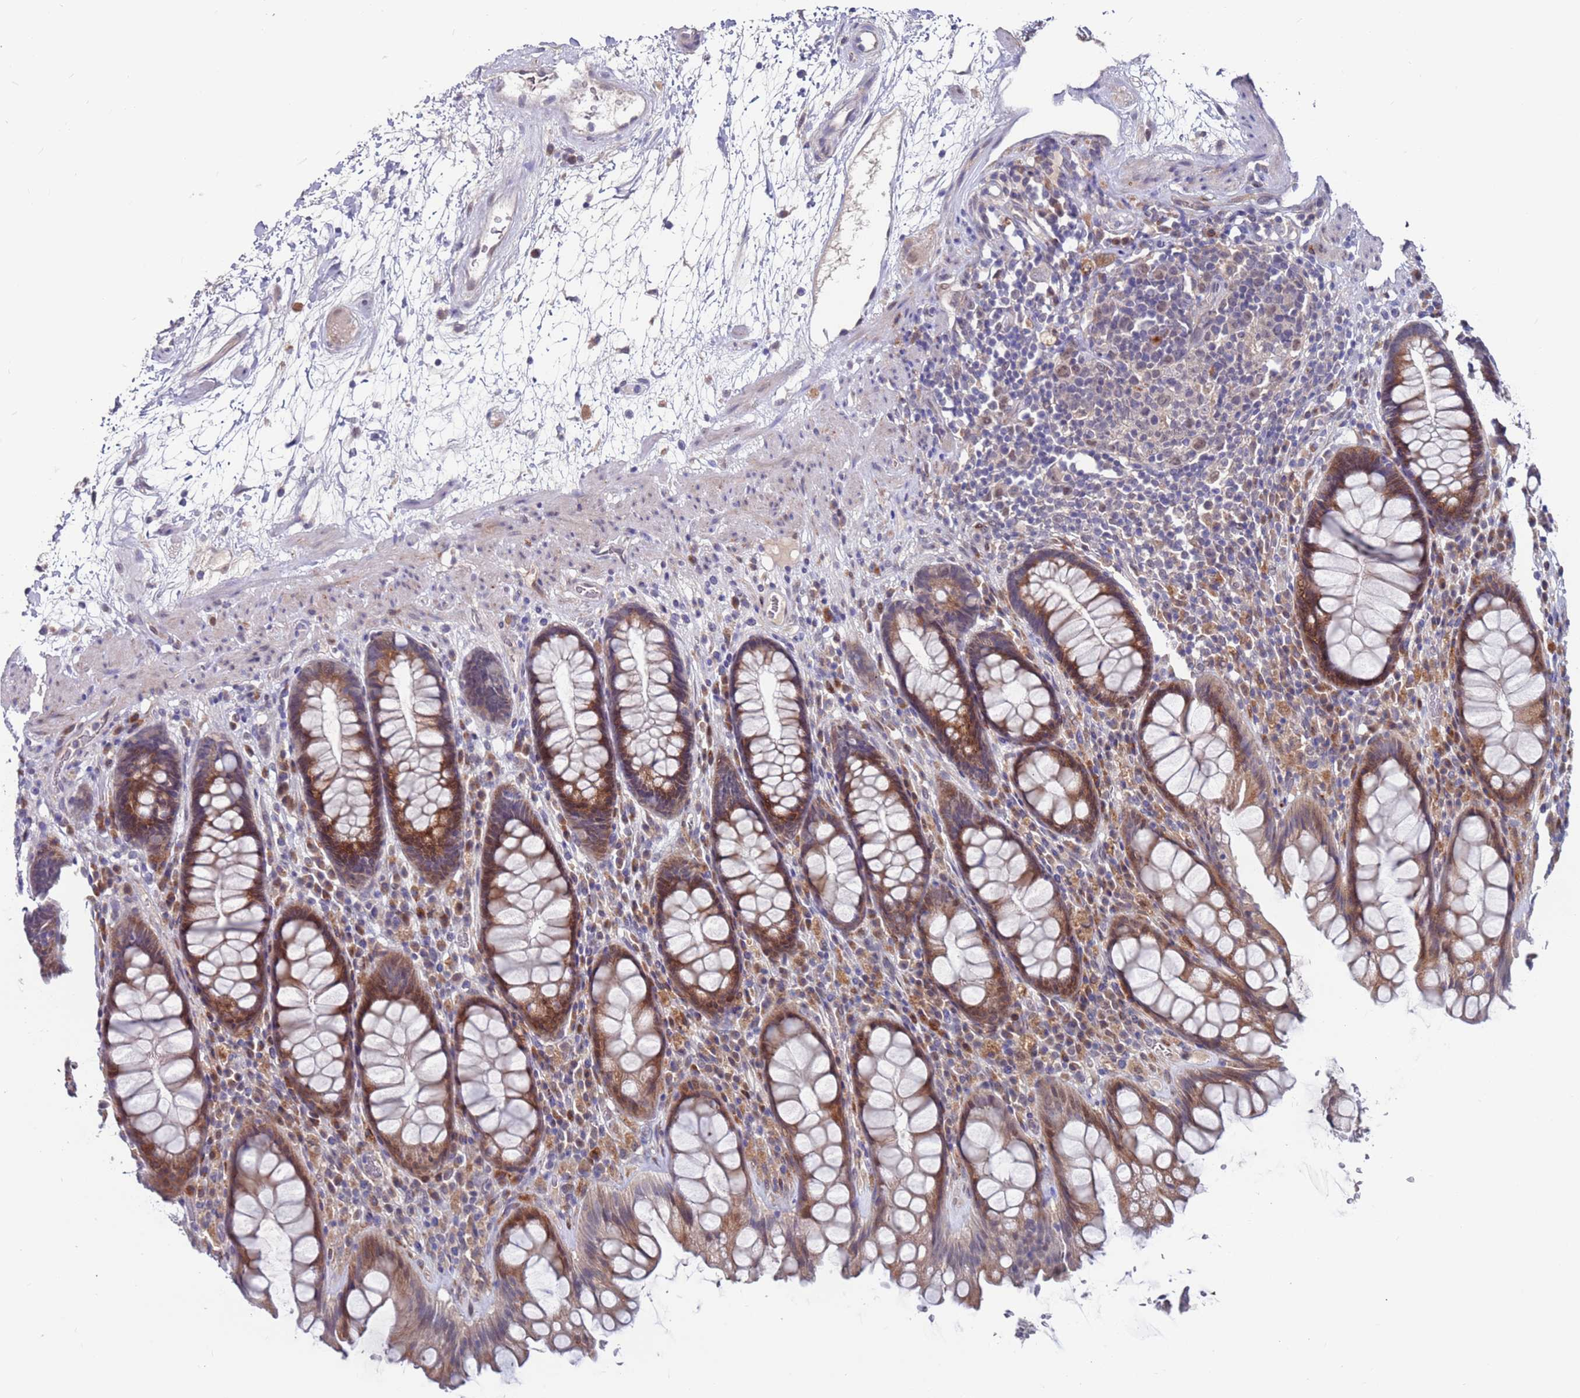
{"staining": {"intensity": "moderate", "quantity": "25%-75%", "location": "cytoplasmic/membranous"}, "tissue": "rectum", "cell_type": "Glandular cells", "image_type": "normal", "snomed": [{"axis": "morphology", "description": "Normal tissue, NOS"}, {"axis": "topography", "description": "Rectum"}], "caption": "Moderate cytoplasmic/membranous positivity is seen in about 25%-75% of glandular cells in normal rectum. The staining was performed using DAB, with brown indicating positive protein expression. Nuclei are stained blue with hematoxylin.", "gene": "FBXO27", "patient": {"sex": "male", "age": 64}}